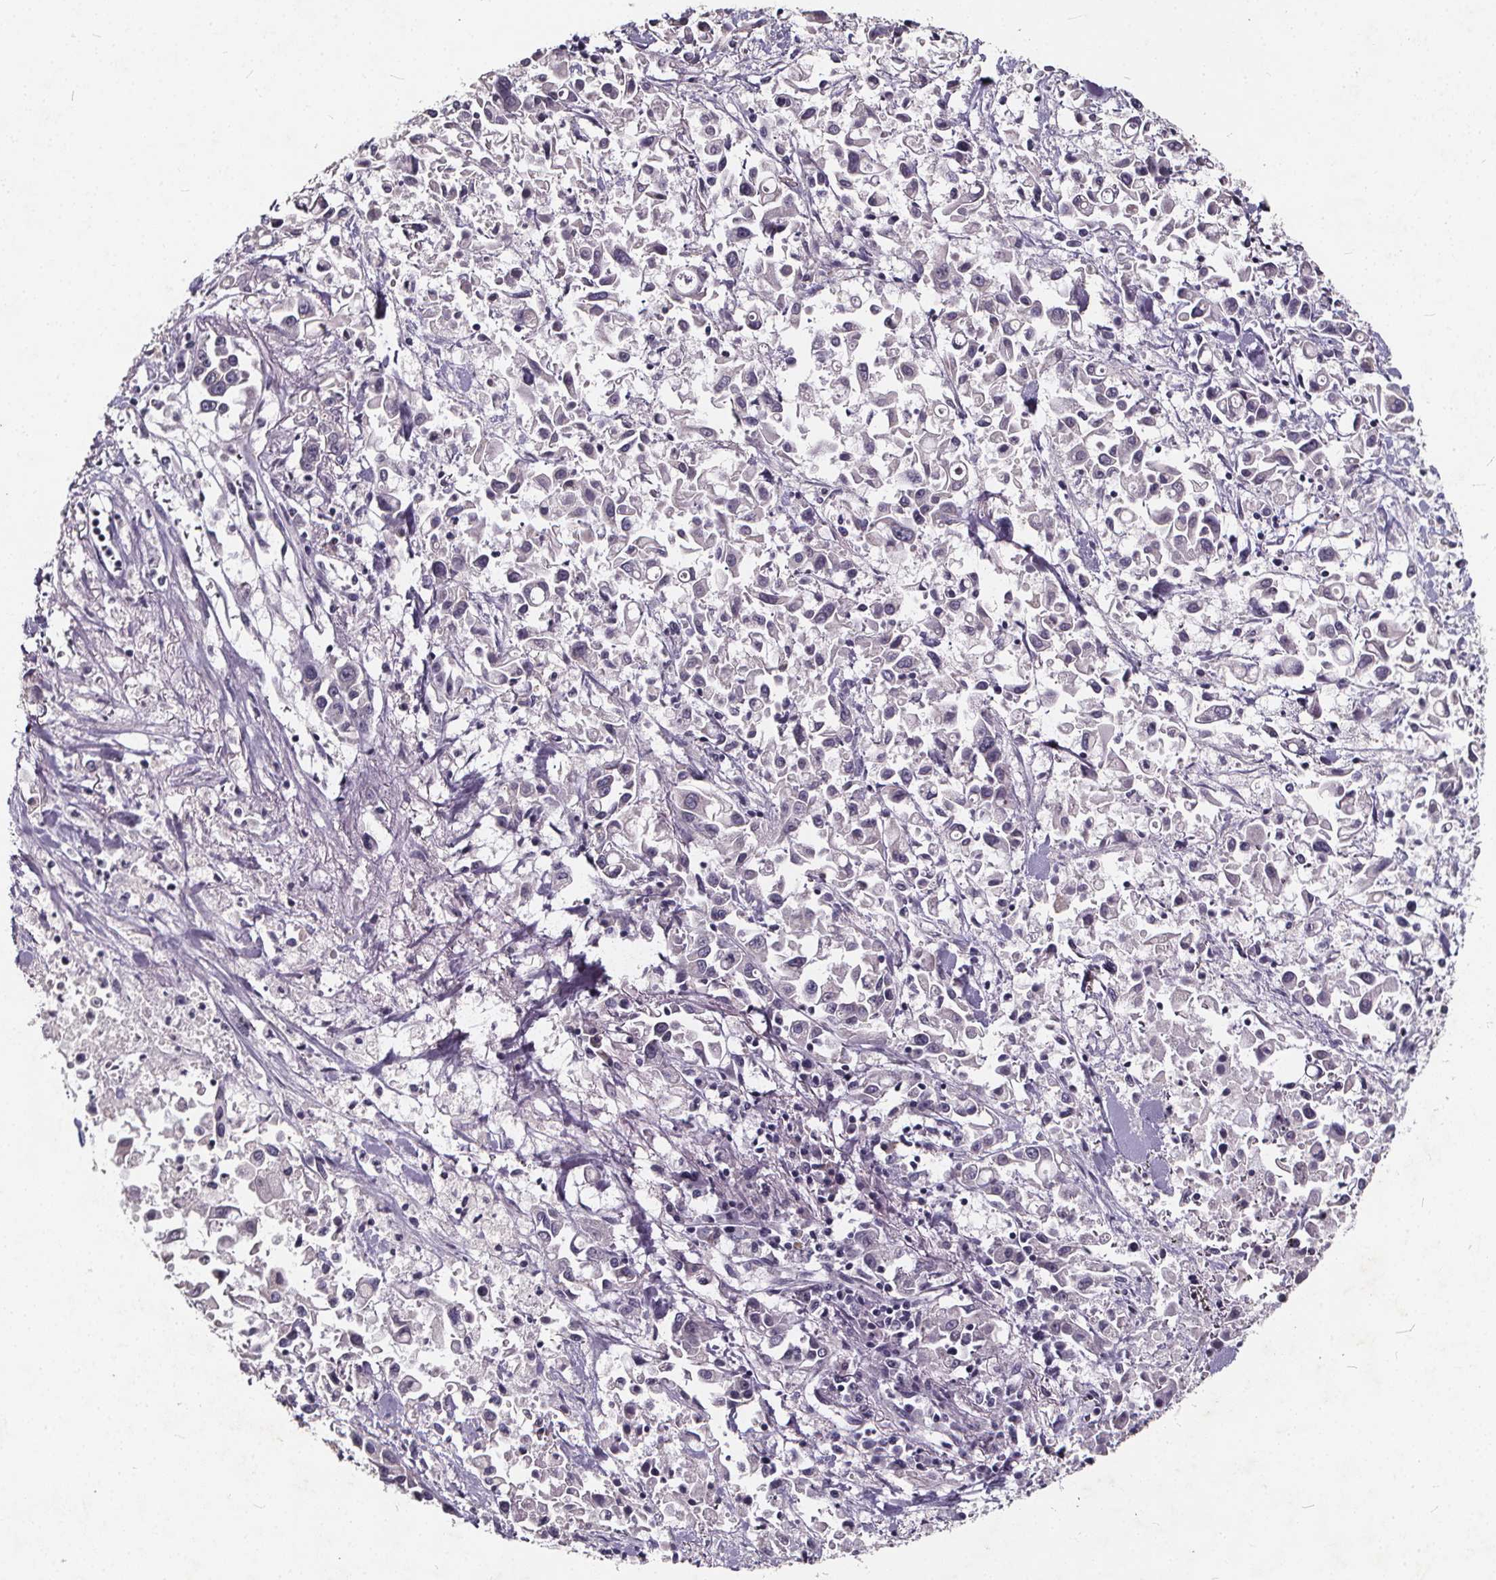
{"staining": {"intensity": "negative", "quantity": "none", "location": "none"}, "tissue": "pancreatic cancer", "cell_type": "Tumor cells", "image_type": "cancer", "snomed": [{"axis": "morphology", "description": "Adenocarcinoma, NOS"}, {"axis": "topography", "description": "Pancreas"}], "caption": "Tumor cells are negative for protein expression in human pancreatic cancer.", "gene": "TSPAN14", "patient": {"sex": "female", "age": 83}}